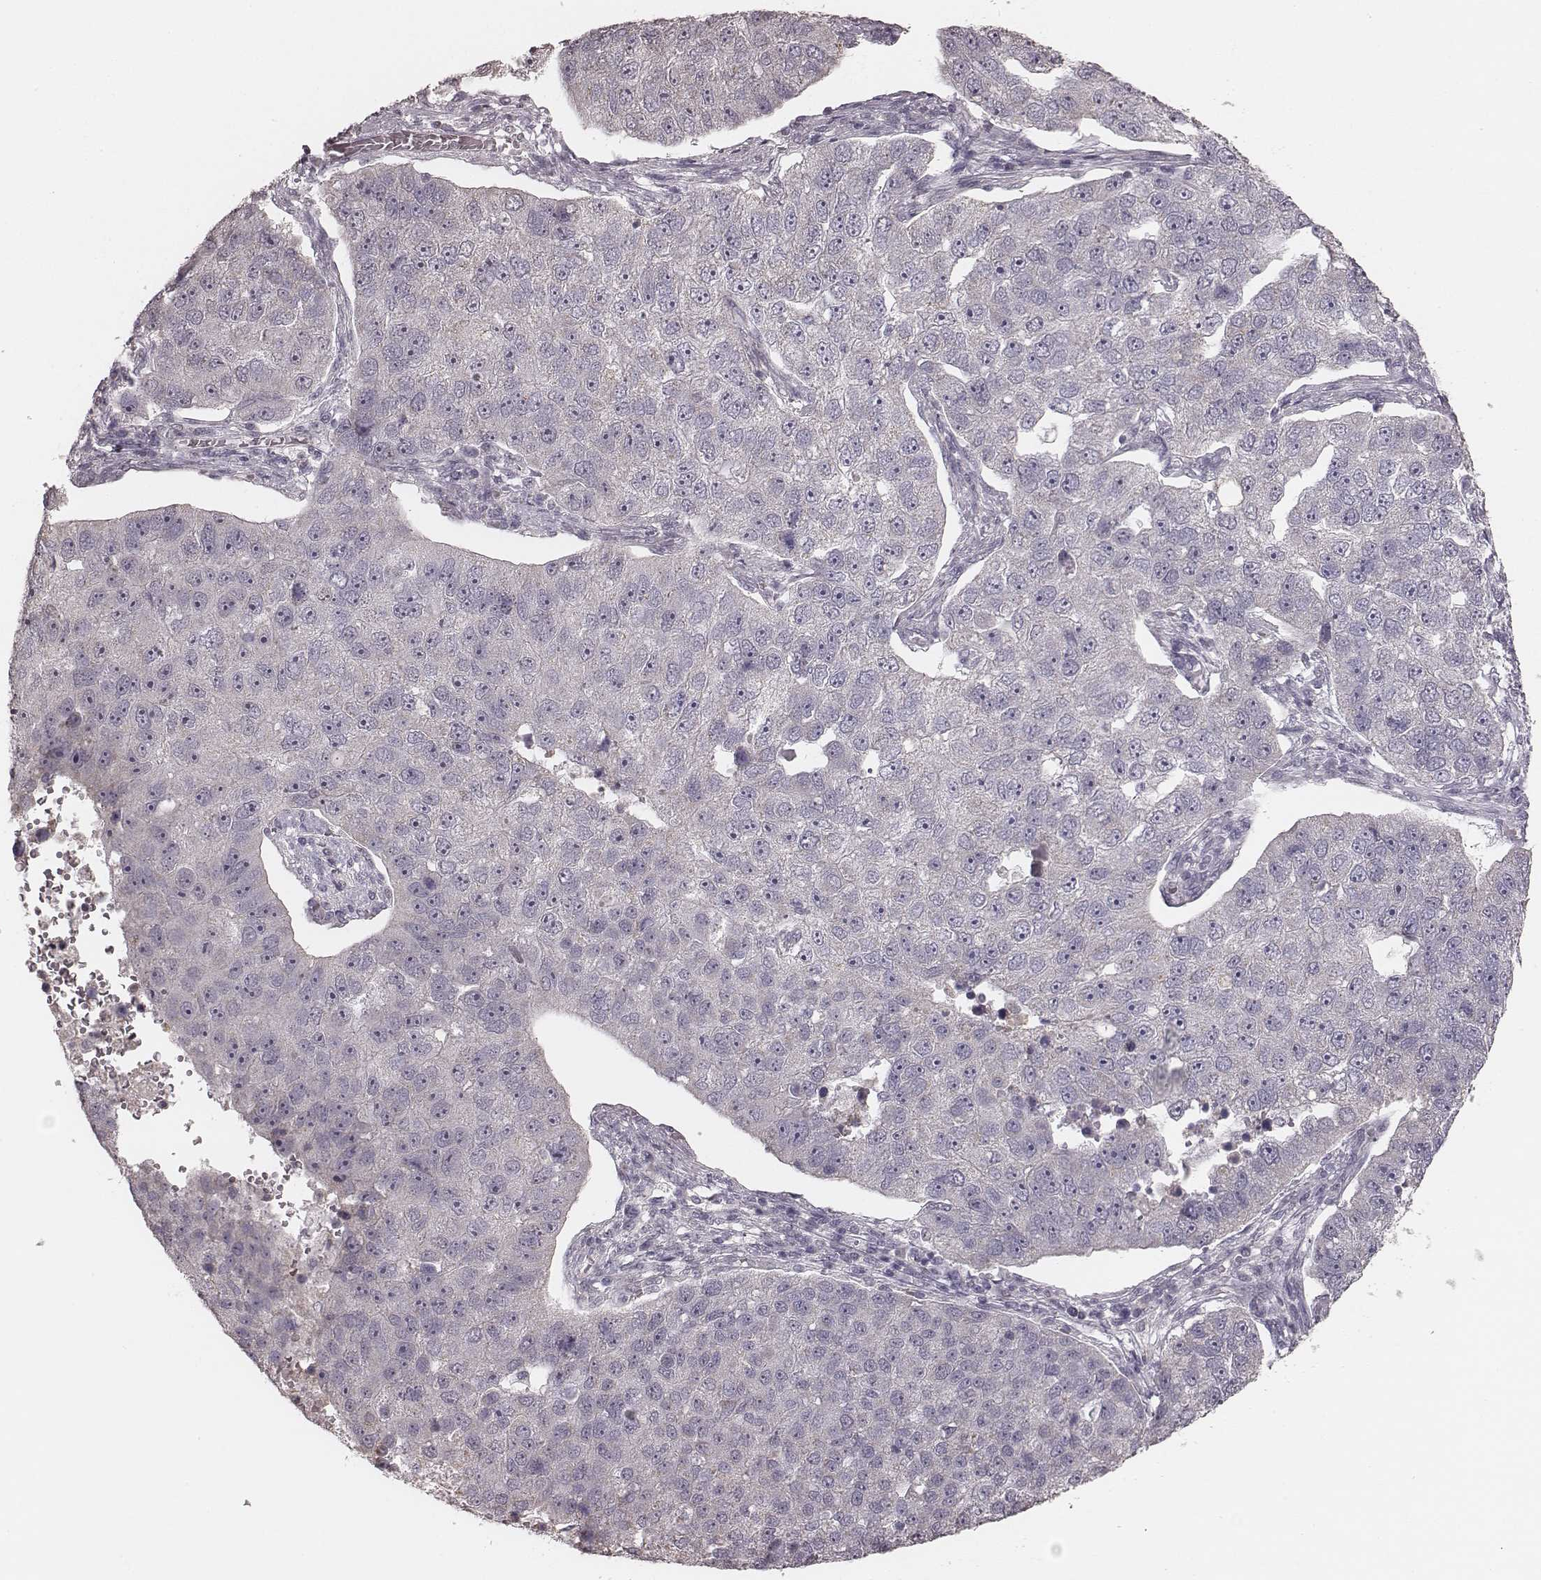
{"staining": {"intensity": "negative", "quantity": "none", "location": "none"}, "tissue": "pancreatic cancer", "cell_type": "Tumor cells", "image_type": "cancer", "snomed": [{"axis": "morphology", "description": "Adenocarcinoma, NOS"}, {"axis": "topography", "description": "Pancreas"}], "caption": "Immunohistochemistry (IHC) histopathology image of pancreatic adenocarcinoma stained for a protein (brown), which displays no positivity in tumor cells.", "gene": "SLC7A4", "patient": {"sex": "female", "age": 61}}